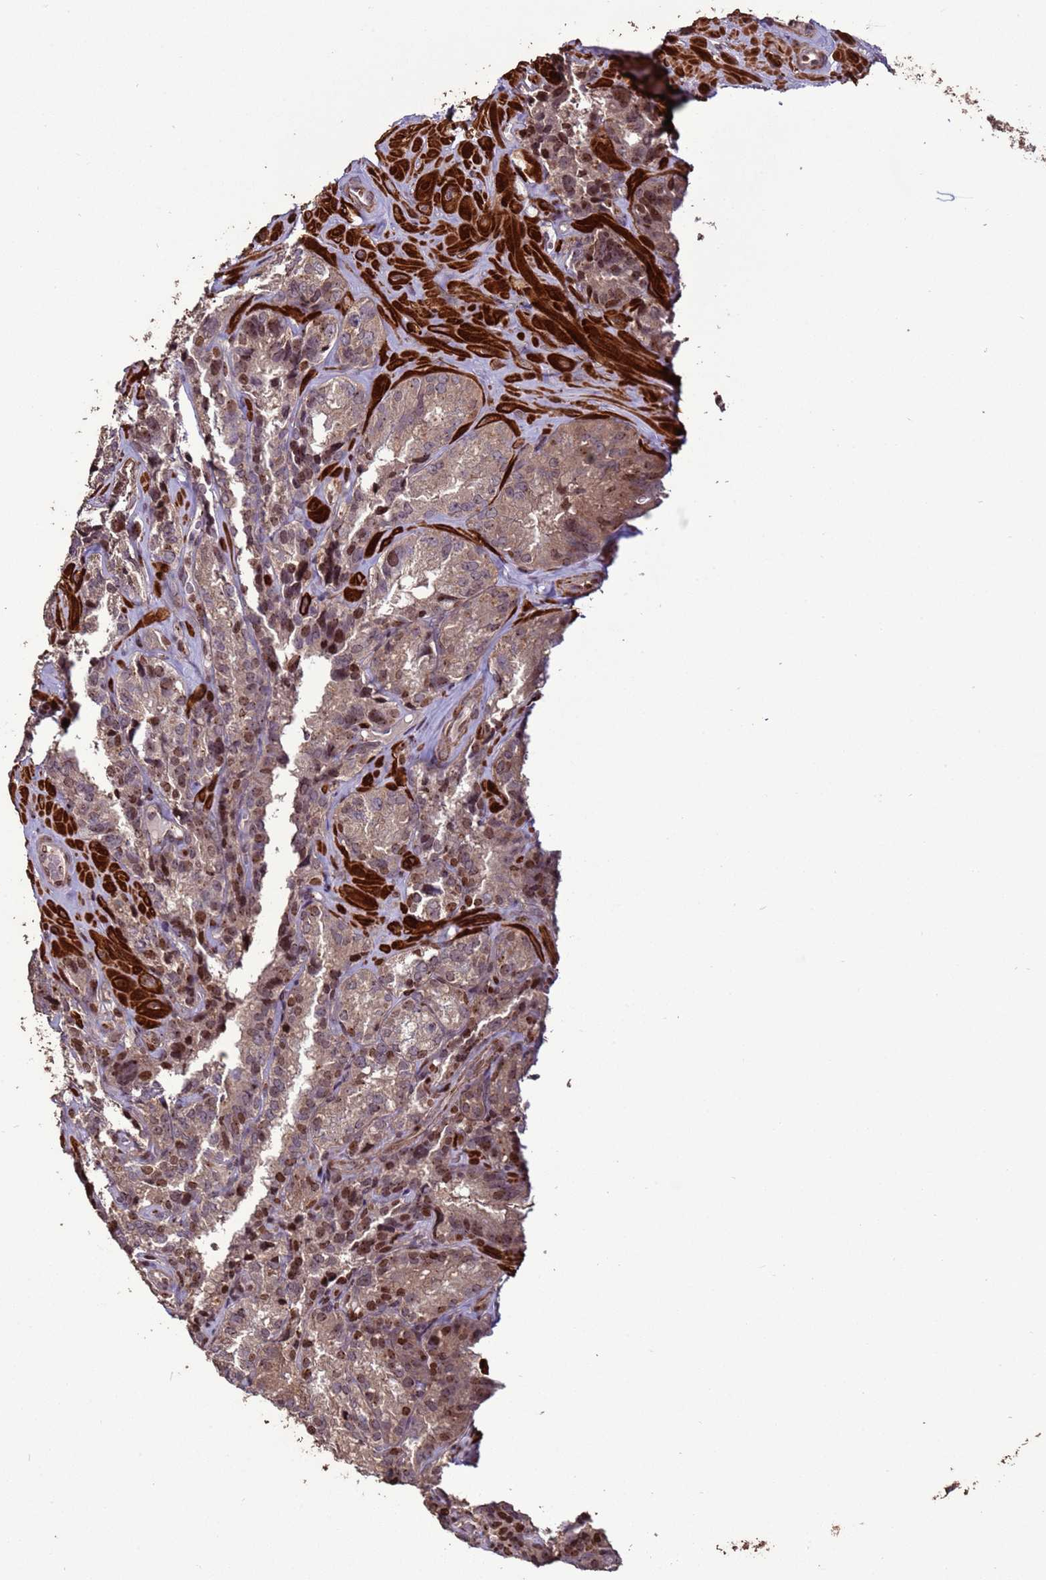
{"staining": {"intensity": "moderate", "quantity": "<25%", "location": "cytoplasmic/membranous,nuclear"}, "tissue": "seminal vesicle", "cell_type": "Glandular cells", "image_type": "normal", "snomed": [{"axis": "morphology", "description": "Normal tissue, NOS"}, {"axis": "topography", "description": "Seminal veicle"}], "caption": "This image exhibits benign seminal vesicle stained with immunohistochemistry (IHC) to label a protein in brown. The cytoplasmic/membranous,nuclear of glandular cells show moderate positivity for the protein. Nuclei are counter-stained blue.", "gene": "HGH1", "patient": {"sex": "male", "age": 58}}